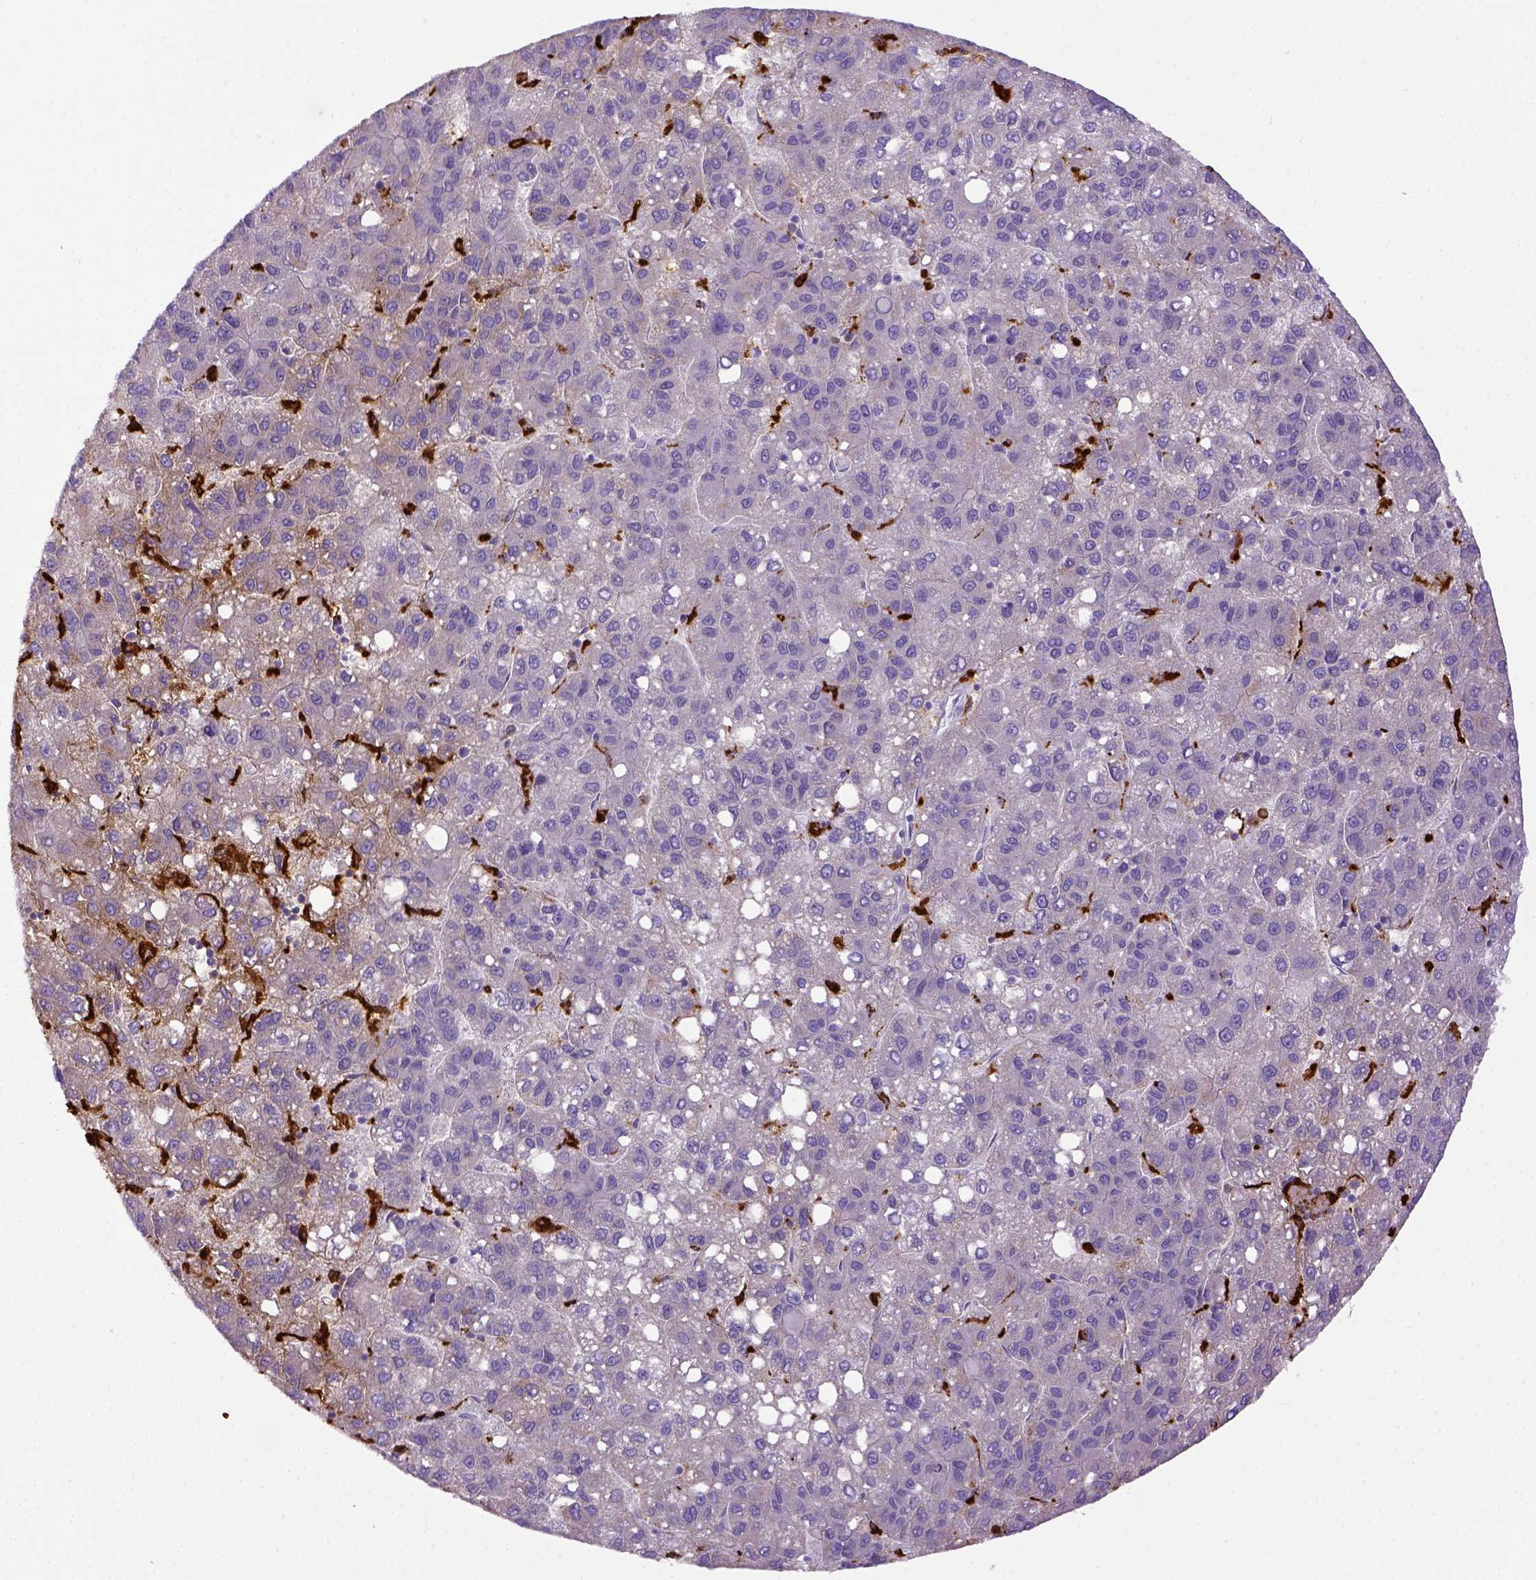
{"staining": {"intensity": "negative", "quantity": "none", "location": "none"}, "tissue": "liver cancer", "cell_type": "Tumor cells", "image_type": "cancer", "snomed": [{"axis": "morphology", "description": "Carcinoma, Hepatocellular, NOS"}, {"axis": "topography", "description": "Liver"}], "caption": "The image reveals no significant staining in tumor cells of liver cancer (hepatocellular carcinoma). Brightfield microscopy of IHC stained with DAB (brown) and hematoxylin (blue), captured at high magnification.", "gene": "CD68", "patient": {"sex": "female", "age": 82}}